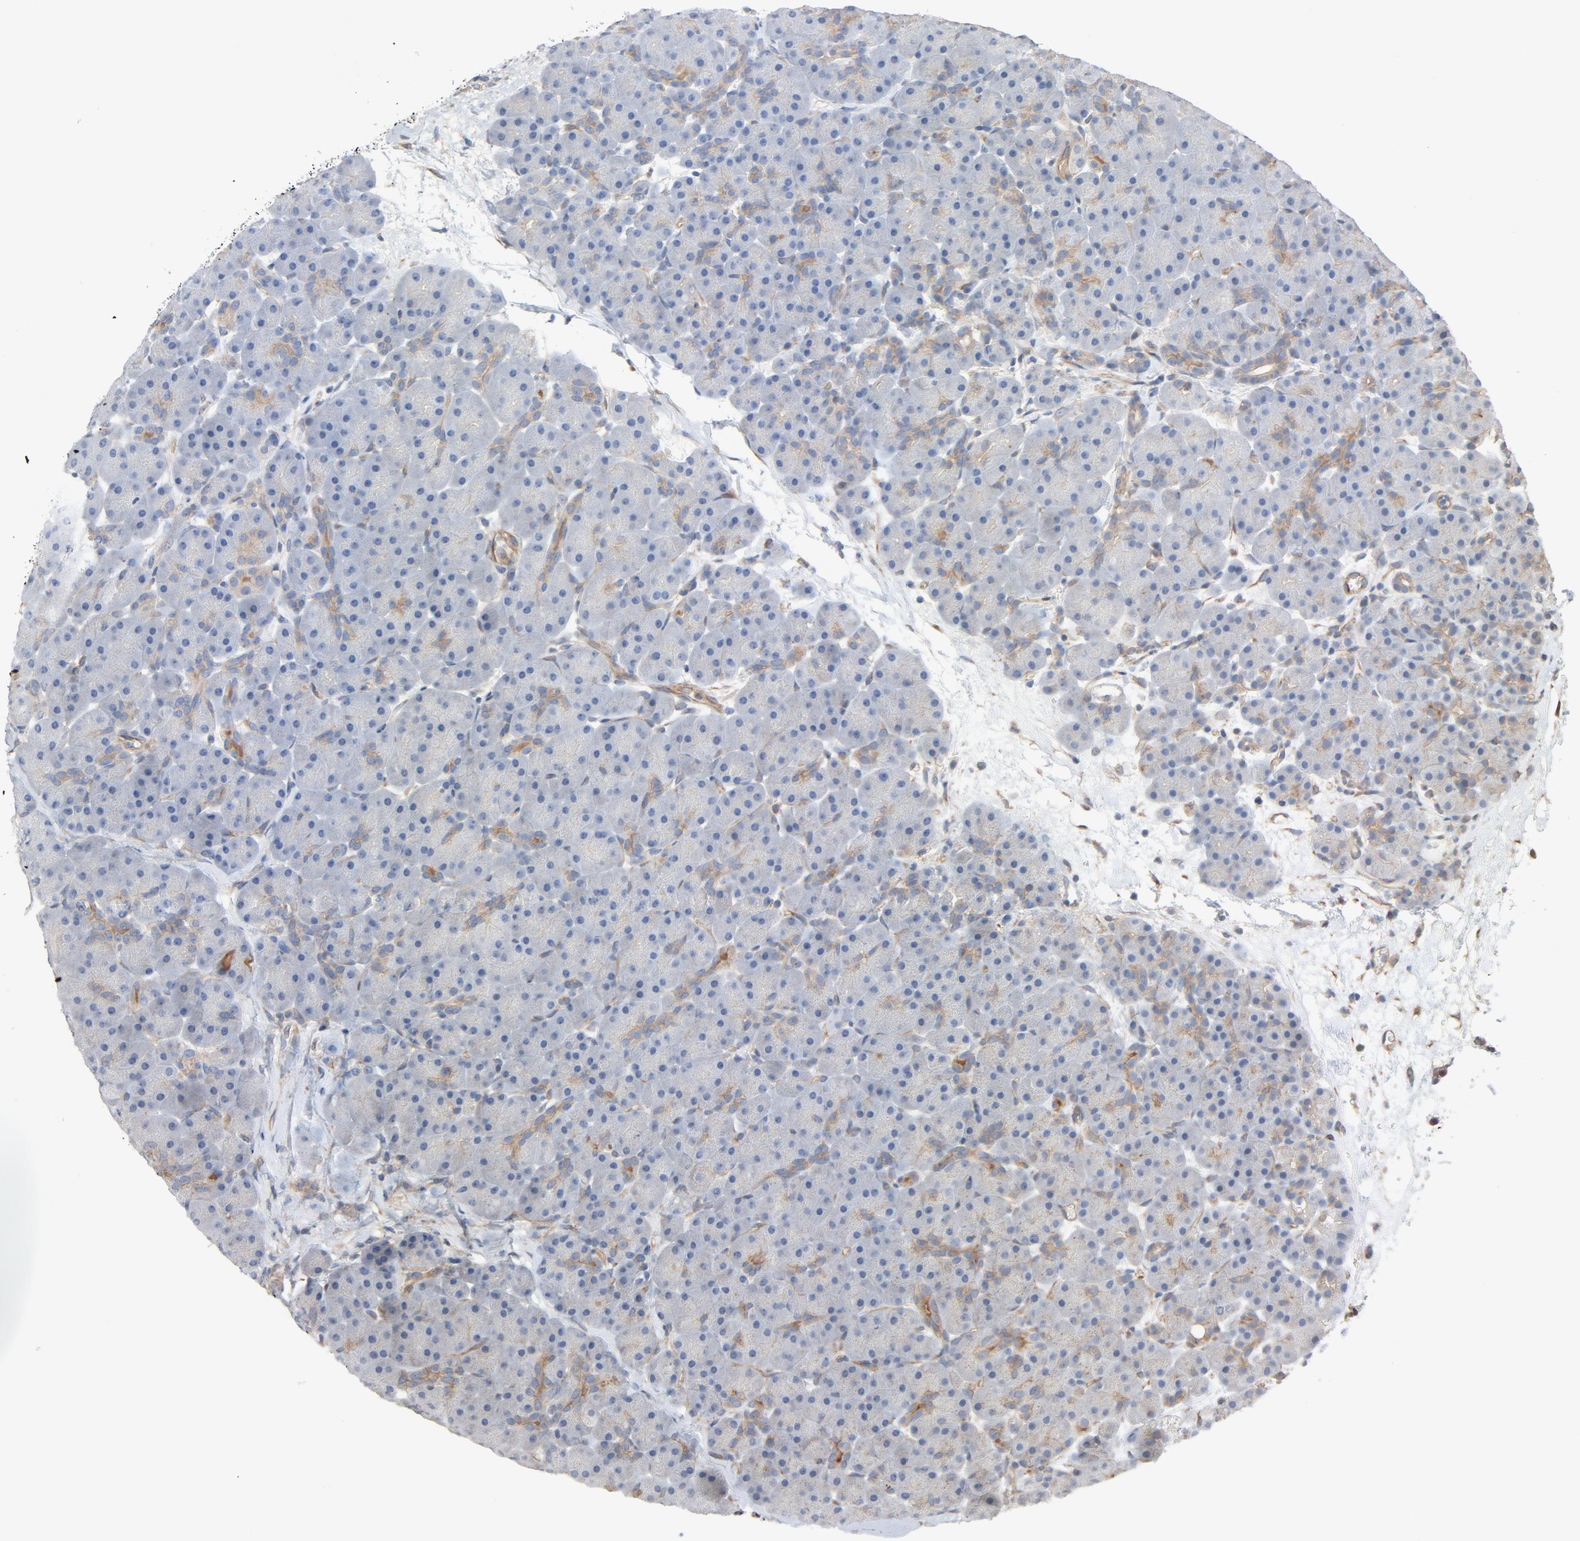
{"staining": {"intensity": "moderate", "quantity": "<25%", "location": "cytoplasmic/membranous"}, "tissue": "pancreas", "cell_type": "Exocrine glandular cells", "image_type": "normal", "snomed": [{"axis": "morphology", "description": "Normal tissue, NOS"}, {"axis": "topography", "description": "Pancreas"}], "caption": "Protein staining of normal pancreas reveals moderate cytoplasmic/membranous staining in about <25% of exocrine glandular cells.", "gene": "TRIOBP", "patient": {"sex": "male", "age": 66}}